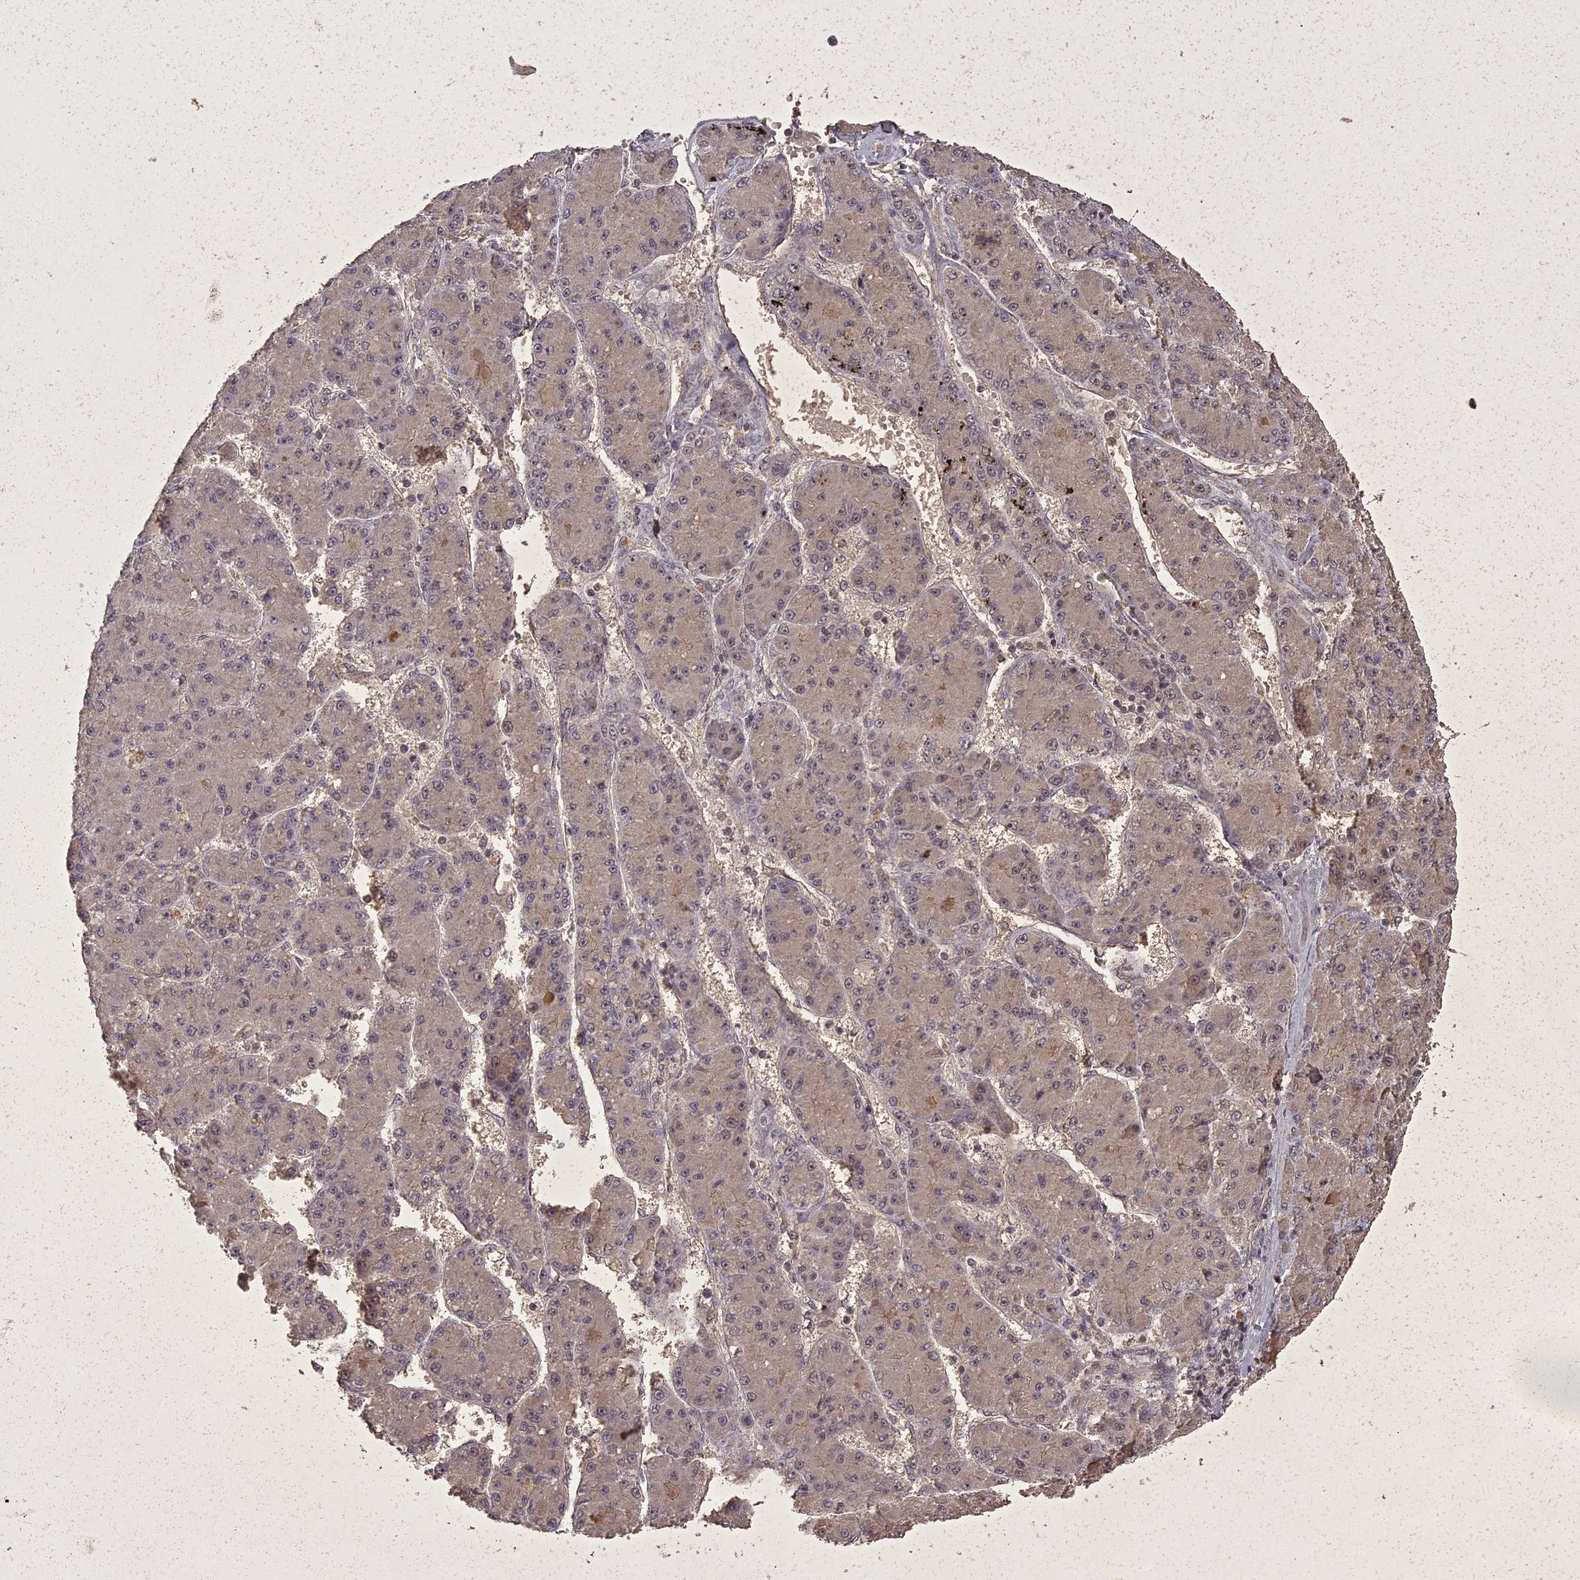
{"staining": {"intensity": "negative", "quantity": "none", "location": "none"}, "tissue": "liver cancer", "cell_type": "Tumor cells", "image_type": "cancer", "snomed": [{"axis": "morphology", "description": "Carcinoma, Hepatocellular, NOS"}, {"axis": "topography", "description": "Liver"}], "caption": "Tumor cells are negative for protein expression in human hepatocellular carcinoma (liver).", "gene": "ING5", "patient": {"sex": "male", "age": 67}}